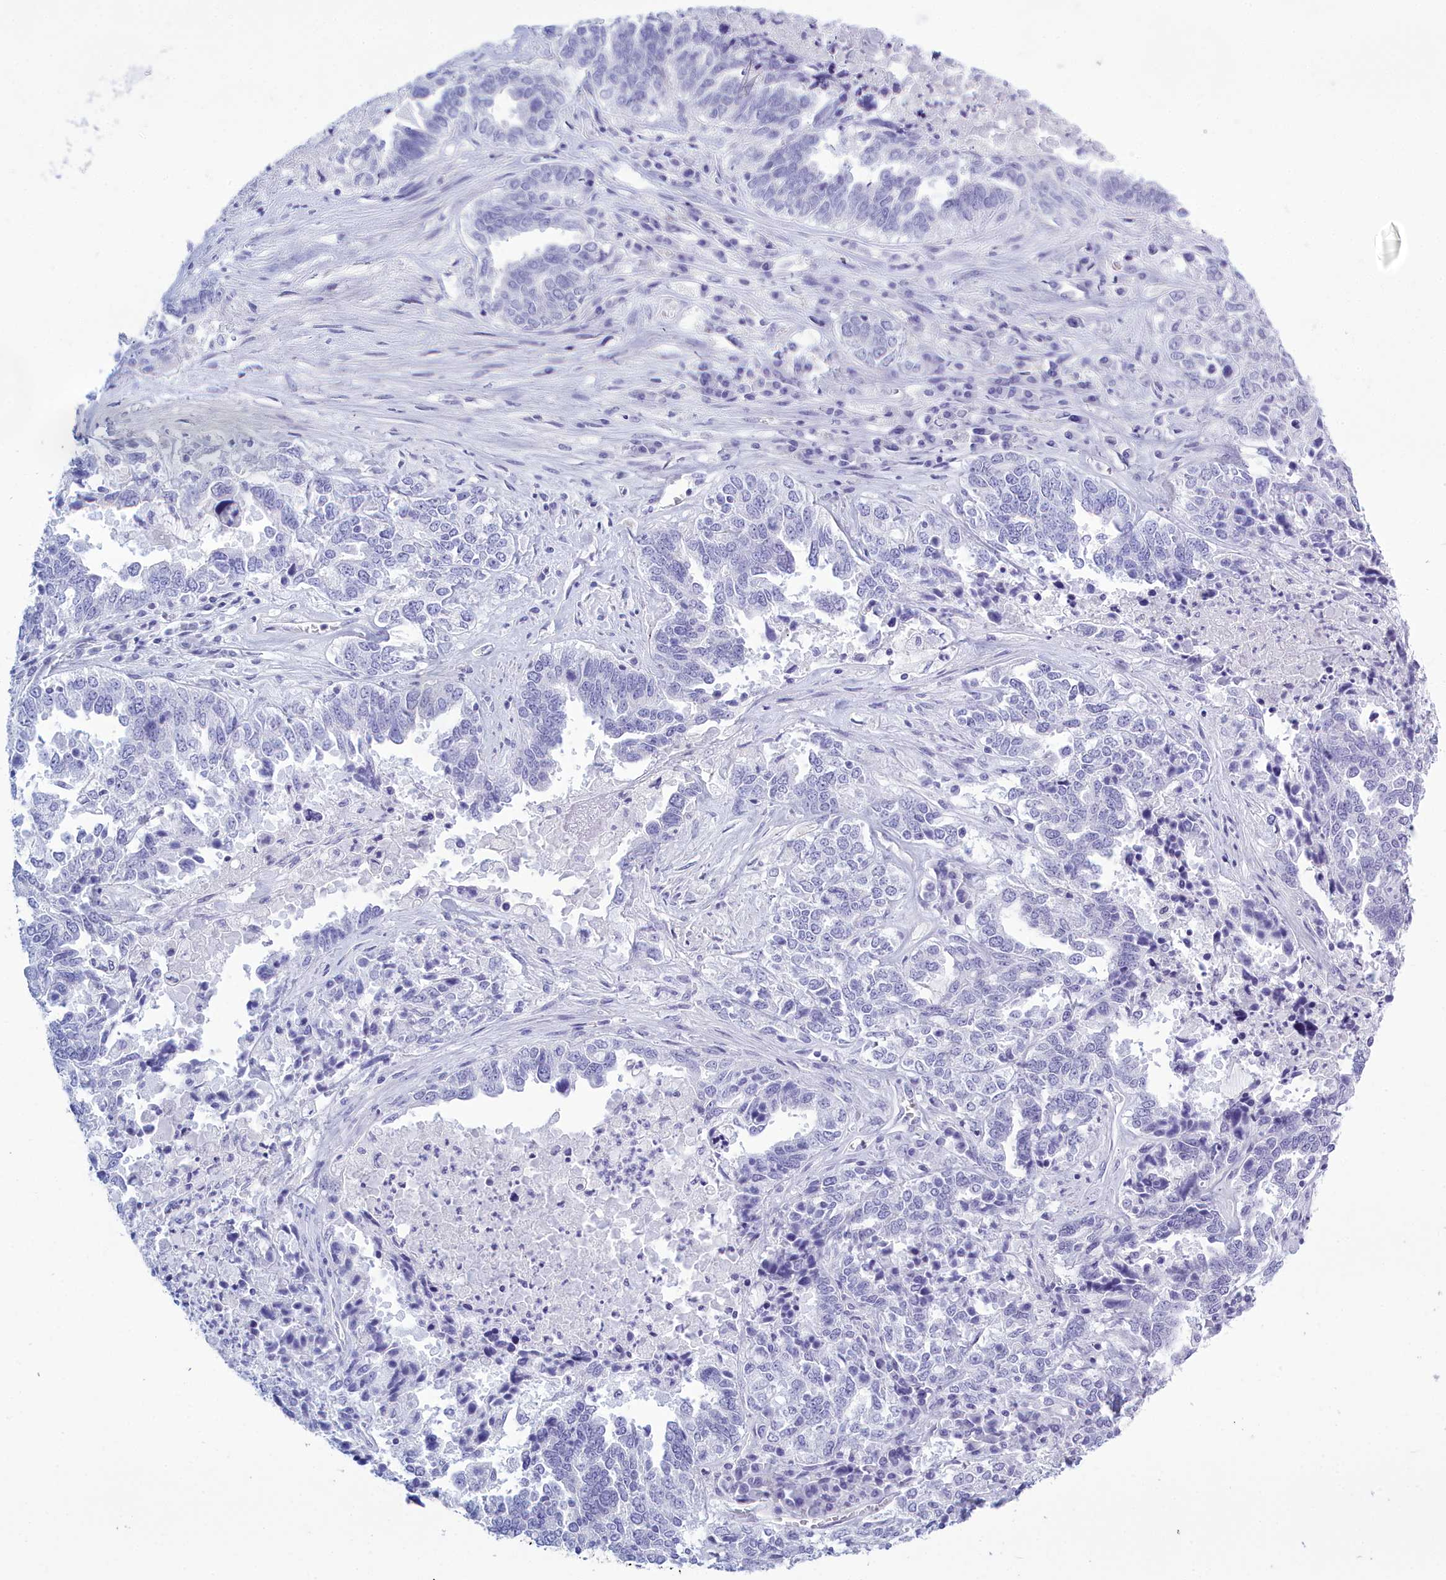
{"staining": {"intensity": "negative", "quantity": "none", "location": "none"}, "tissue": "ovarian cancer", "cell_type": "Tumor cells", "image_type": "cancer", "snomed": [{"axis": "morphology", "description": "Carcinoma, endometroid"}, {"axis": "topography", "description": "Ovary"}], "caption": "A high-resolution image shows IHC staining of endometroid carcinoma (ovarian), which shows no significant positivity in tumor cells.", "gene": "TMEM97", "patient": {"sex": "female", "age": 62}}